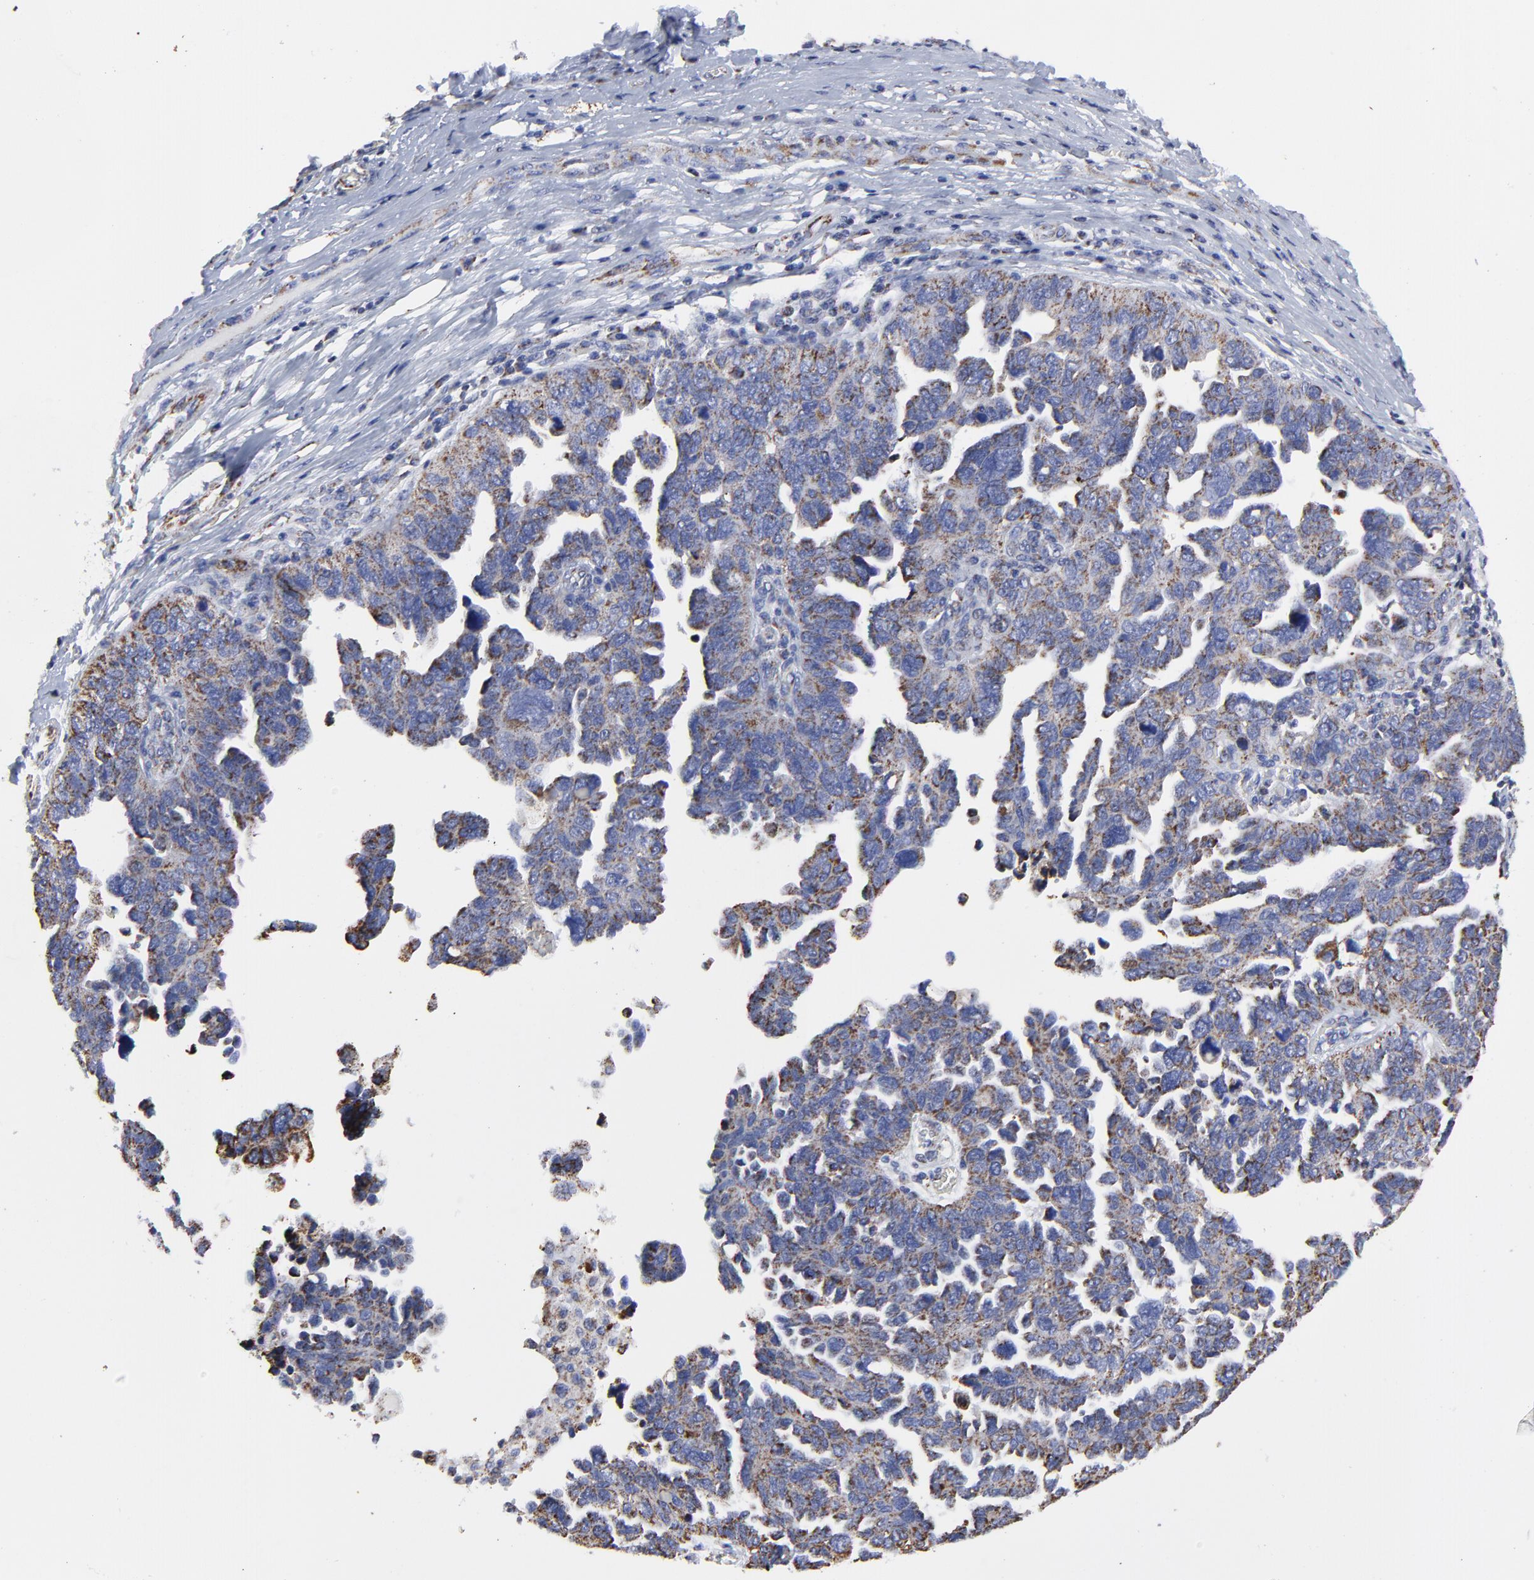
{"staining": {"intensity": "moderate", "quantity": "25%-75%", "location": "cytoplasmic/membranous"}, "tissue": "ovarian cancer", "cell_type": "Tumor cells", "image_type": "cancer", "snomed": [{"axis": "morphology", "description": "Cystadenocarcinoma, serous, NOS"}, {"axis": "topography", "description": "Ovary"}], "caption": "Brown immunohistochemical staining in ovarian cancer (serous cystadenocarcinoma) demonstrates moderate cytoplasmic/membranous staining in approximately 25%-75% of tumor cells.", "gene": "PINK1", "patient": {"sex": "female", "age": 64}}